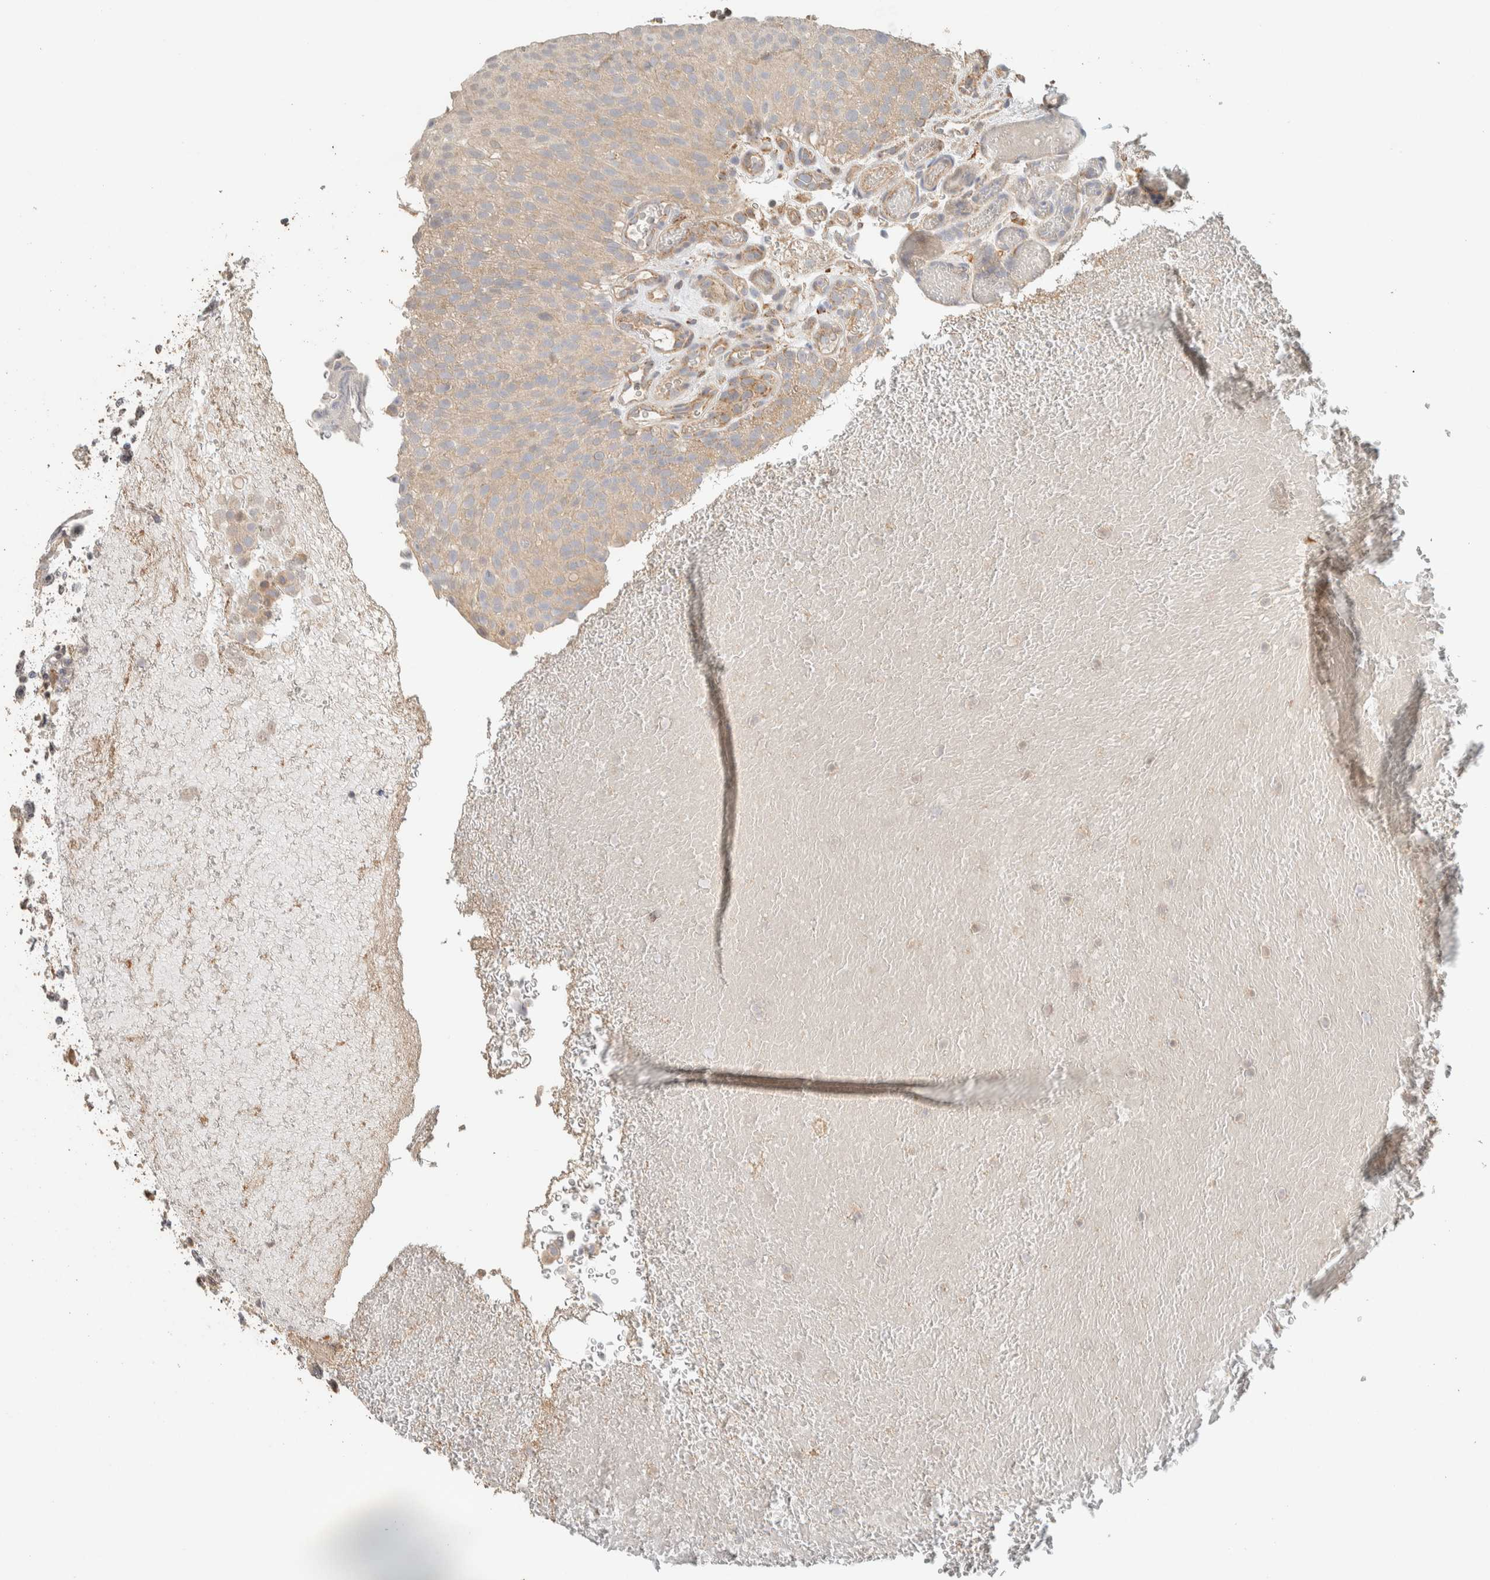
{"staining": {"intensity": "weak", "quantity": ">75%", "location": "cytoplasmic/membranous"}, "tissue": "urothelial cancer", "cell_type": "Tumor cells", "image_type": "cancer", "snomed": [{"axis": "morphology", "description": "Urothelial carcinoma, Low grade"}, {"axis": "topography", "description": "Urinary bladder"}], "caption": "Immunohistochemical staining of urothelial cancer exhibits low levels of weak cytoplasmic/membranous staining in approximately >75% of tumor cells.", "gene": "PDE7B", "patient": {"sex": "male", "age": 78}}